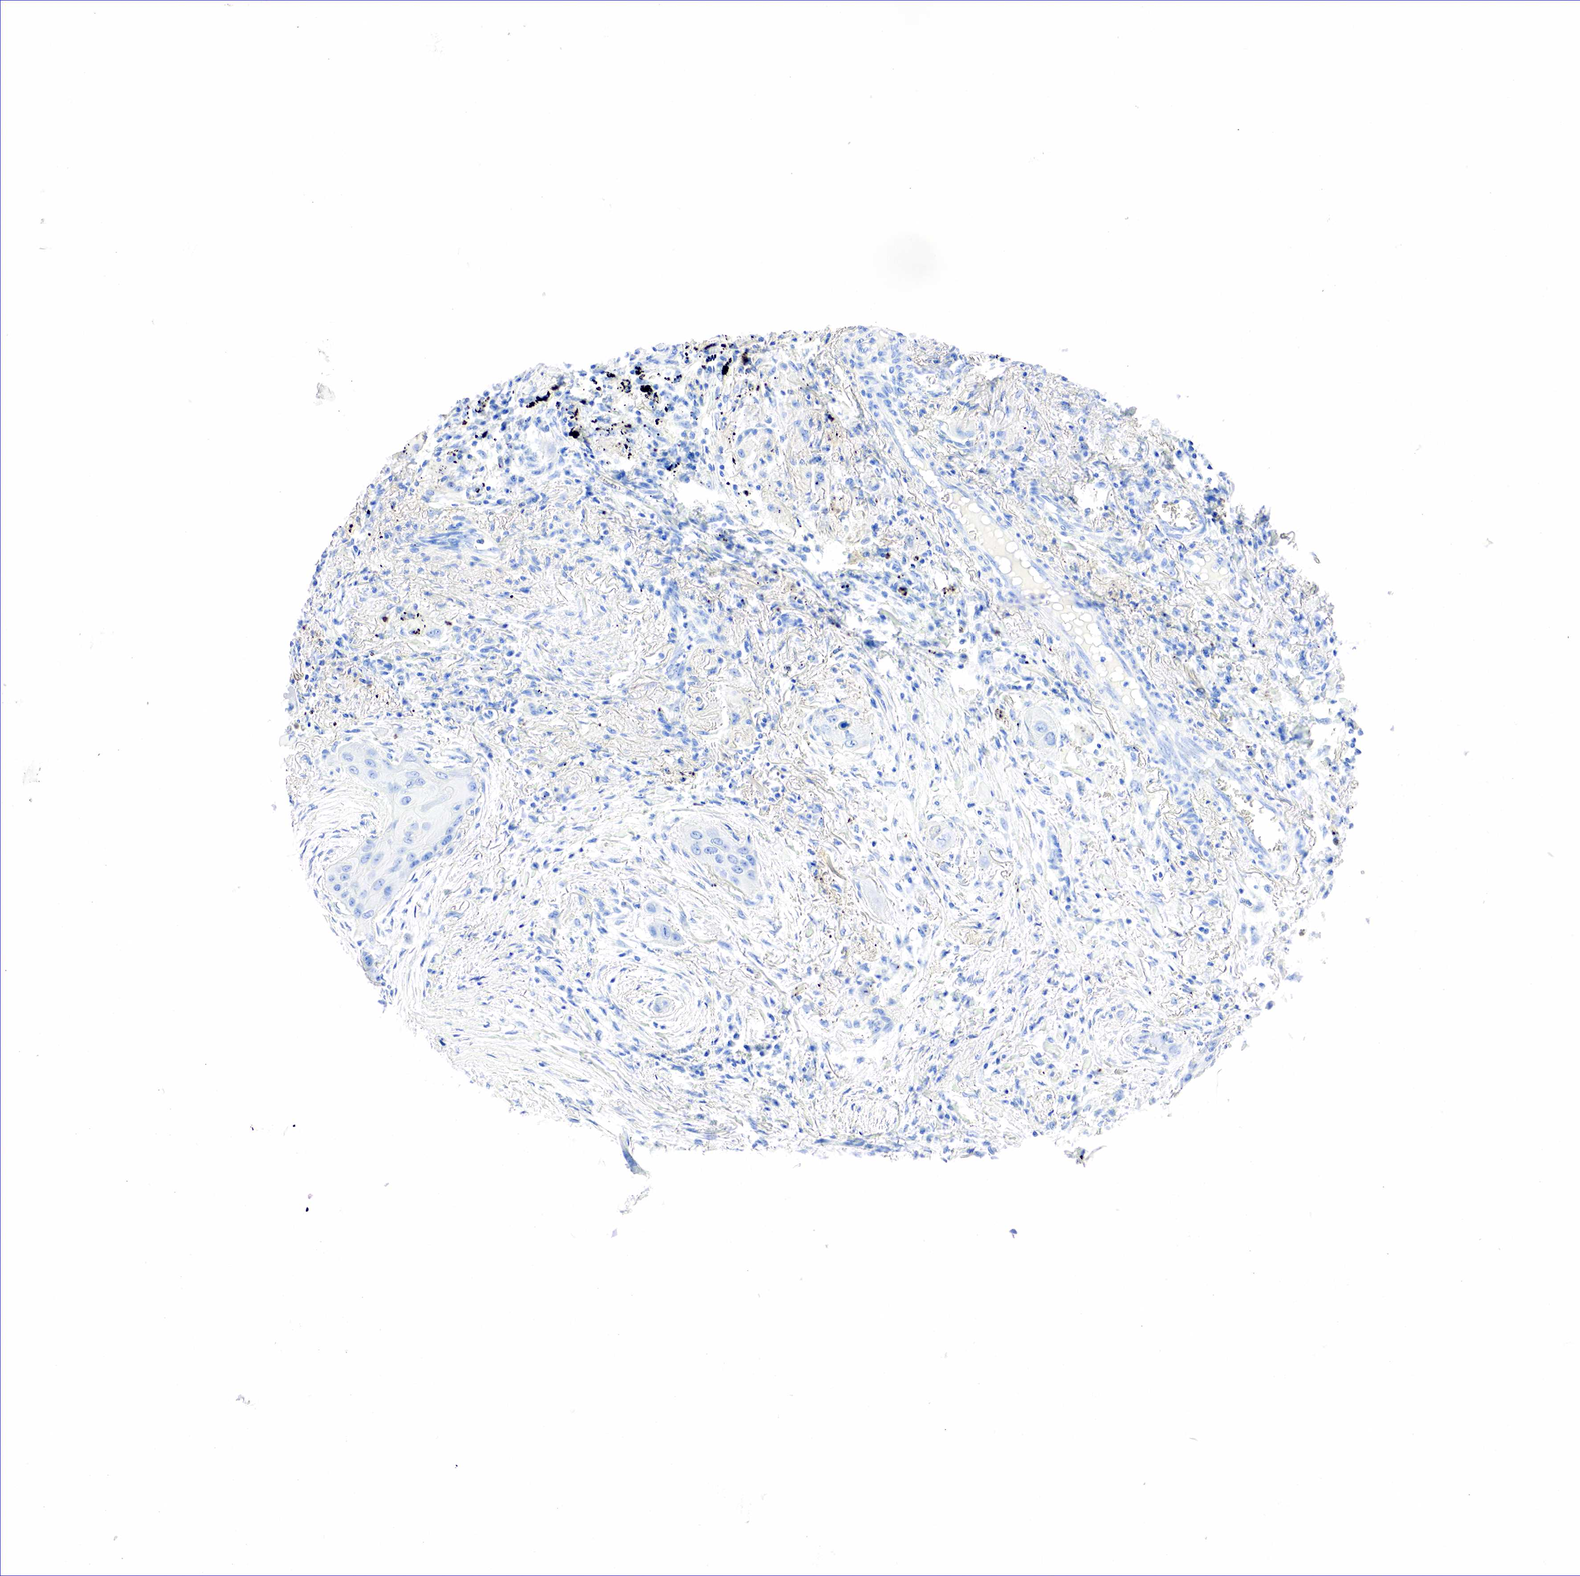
{"staining": {"intensity": "weak", "quantity": "<25%", "location": "nuclear"}, "tissue": "lung cancer", "cell_type": "Tumor cells", "image_type": "cancer", "snomed": [{"axis": "morphology", "description": "Squamous cell carcinoma, NOS"}, {"axis": "topography", "description": "Lung"}], "caption": "Immunohistochemical staining of lung squamous cell carcinoma displays no significant staining in tumor cells.", "gene": "NKX2-1", "patient": {"sex": "male", "age": 71}}